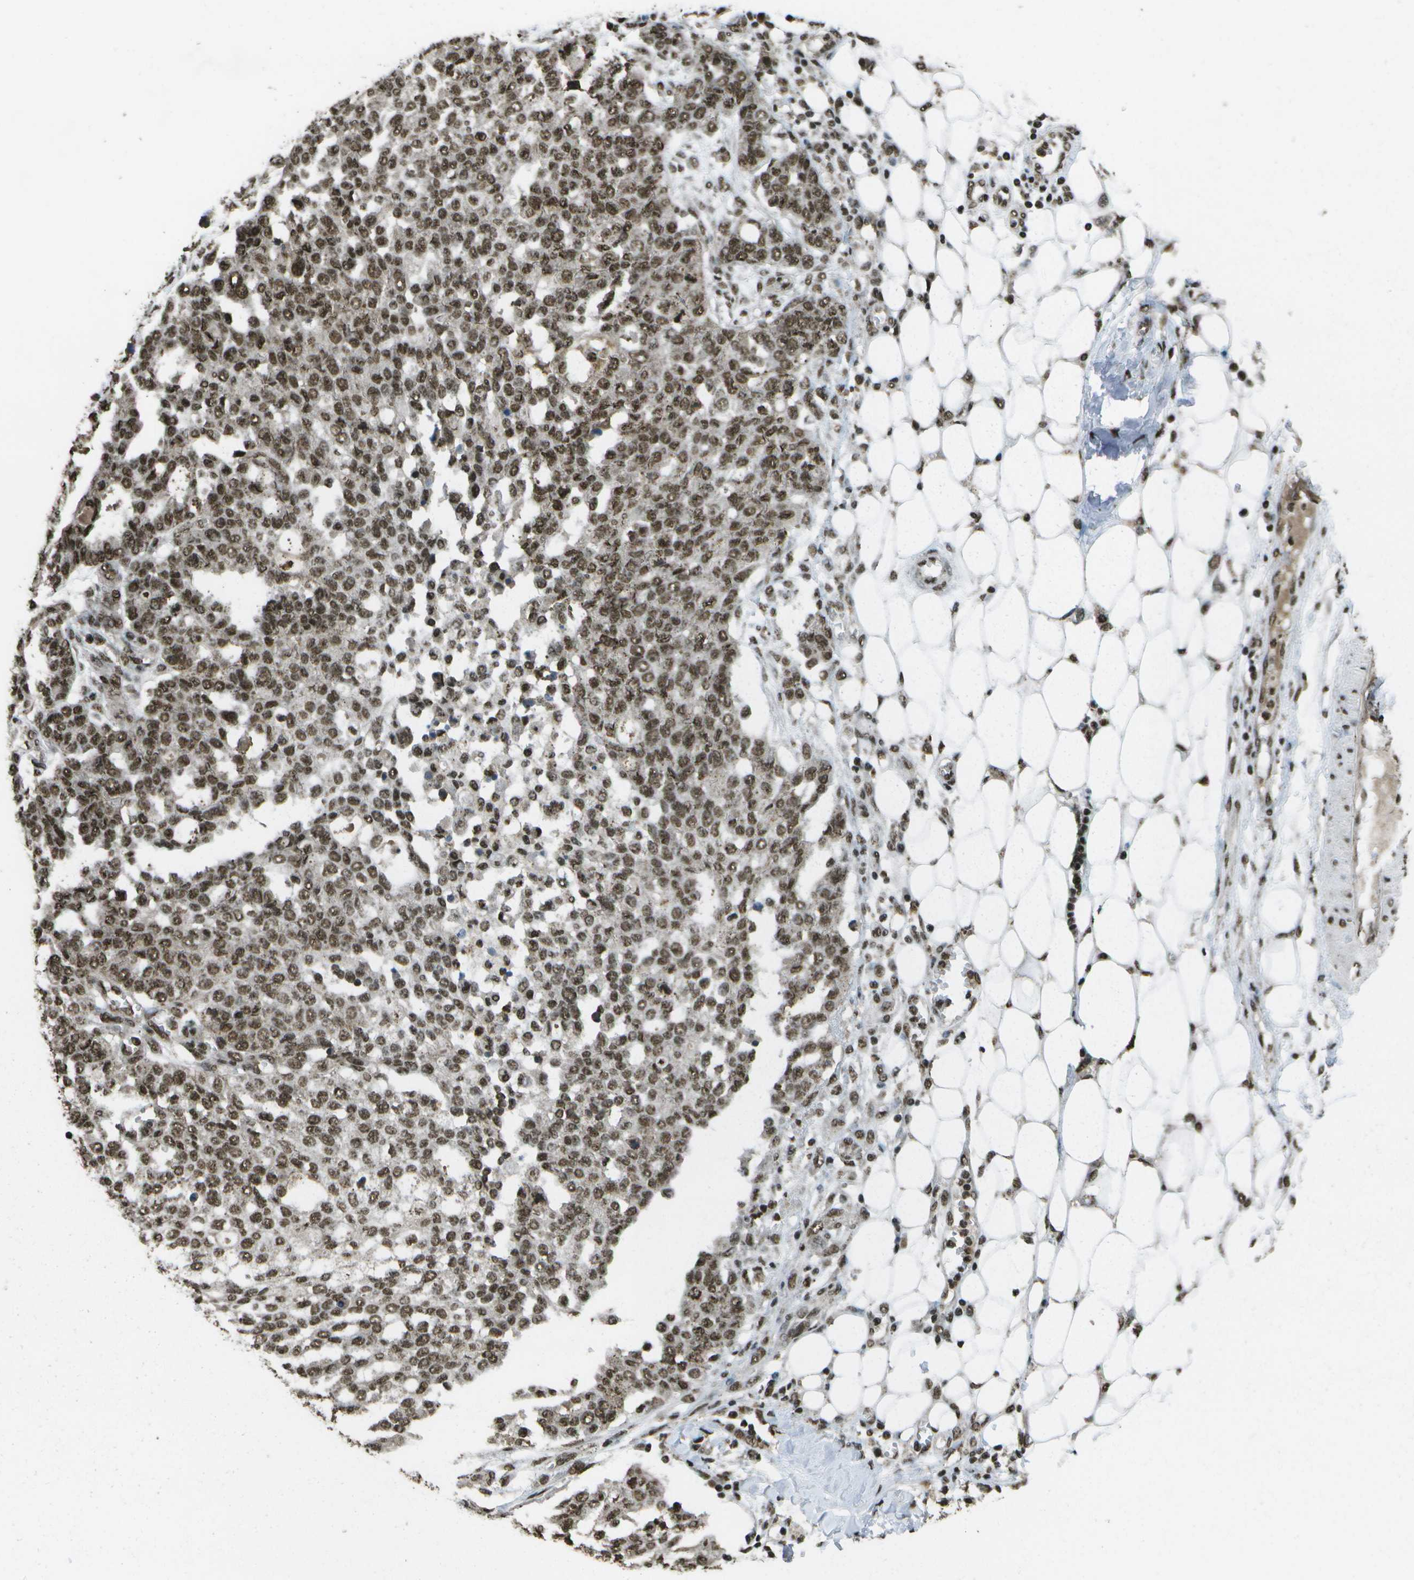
{"staining": {"intensity": "moderate", "quantity": ">75%", "location": "nuclear"}, "tissue": "ovarian cancer", "cell_type": "Tumor cells", "image_type": "cancer", "snomed": [{"axis": "morphology", "description": "Cystadenocarcinoma, serous, NOS"}, {"axis": "topography", "description": "Soft tissue"}, {"axis": "topography", "description": "Ovary"}], "caption": "A histopathology image showing moderate nuclear expression in about >75% of tumor cells in serous cystadenocarcinoma (ovarian), as visualized by brown immunohistochemical staining.", "gene": "SPEN", "patient": {"sex": "female", "age": 57}}